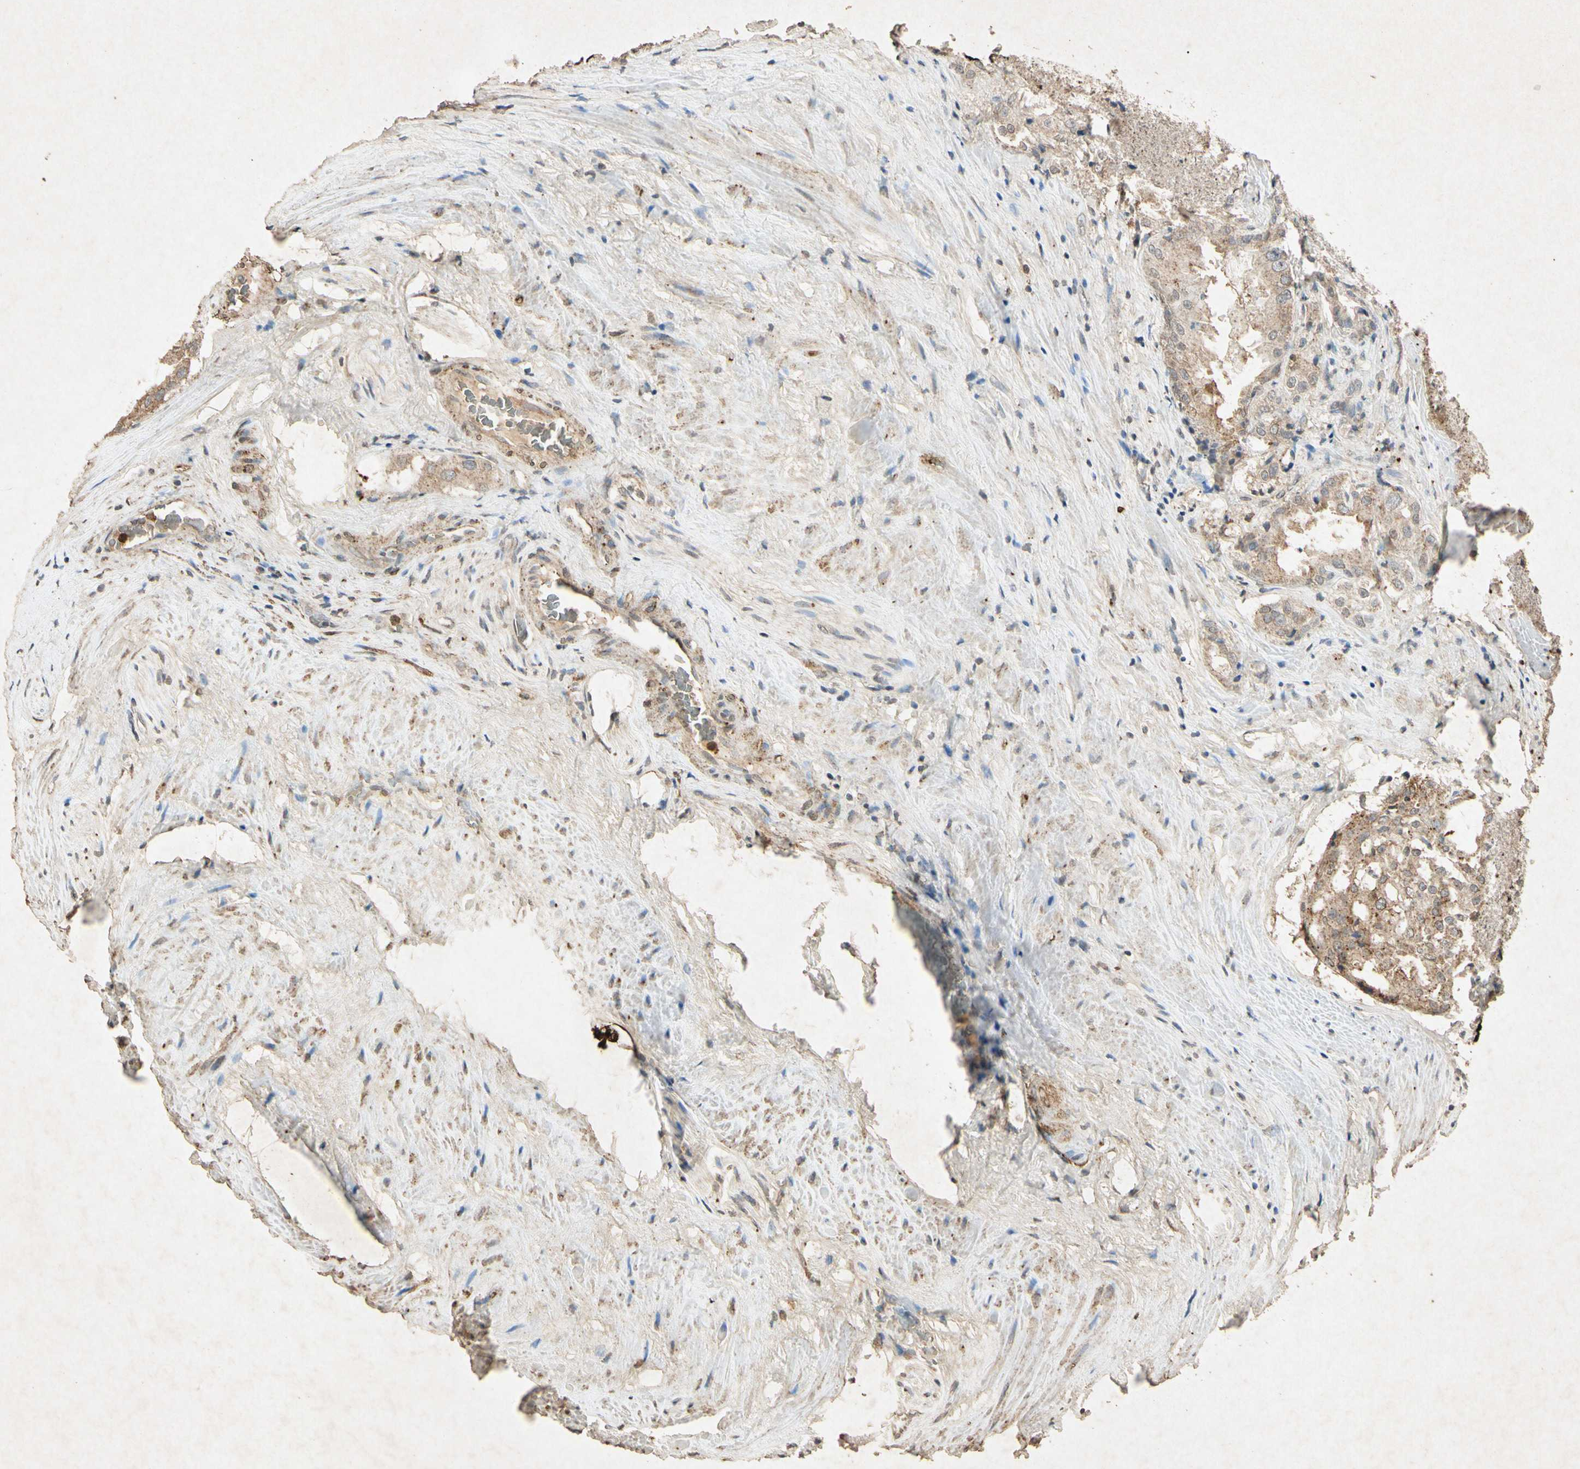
{"staining": {"intensity": "weak", "quantity": ">75%", "location": "cytoplasmic/membranous"}, "tissue": "prostate cancer", "cell_type": "Tumor cells", "image_type": "cancer", "snomed": [{"axis": "morphology", "description": "Adenocarcinoma, High grade"}, {"axis": "topography", "description": "Prostate"}], "caption": "A brown stain highlights weak cytoplasmic/membranous positivity of a protein in high-grade adenocarcinoma (prostate) tumor cells.", "gene": "MSRB1", "patient": {"sex": "male", "age": 73}}